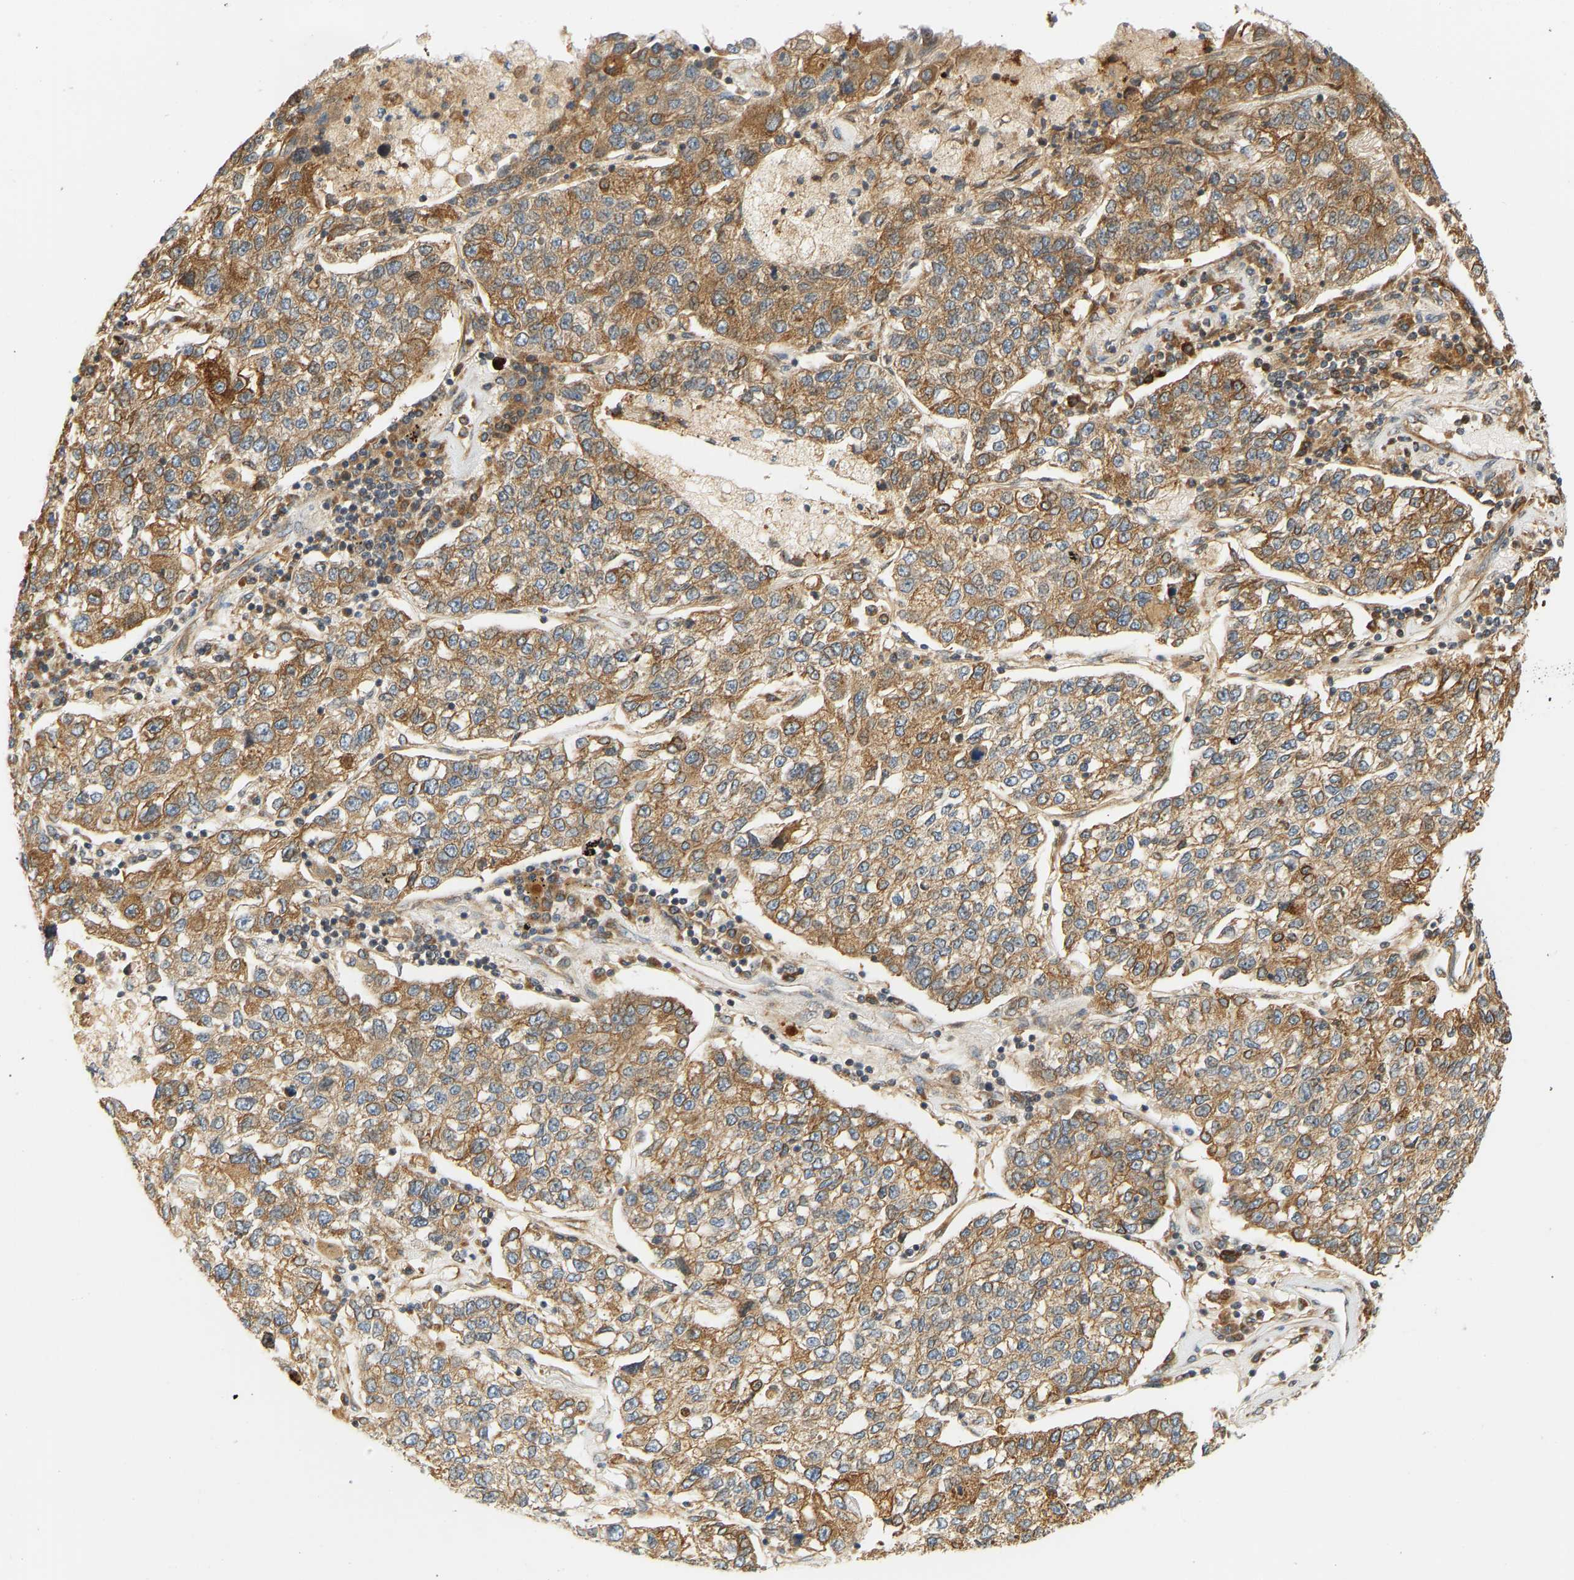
{"staining": {"intensity": "moderate", "quantity": ">75%", "location": "cytoplasmic/membranous"}, "tissue": "lung cancer", "cell_type": "Tumor cells", "image_type": "cancer", "snomed": [{"axis": "morphology", "description": "Adenocarcinoma, NOS"}, {"axis": "topography", "description": "Lung"}], "caption": "DAB (3,3'-diaminobenzidine) immunohistochemical staining of human lung cancer displays moderate cytoplasmic/membranous protein staining in about >75% of tumor cells.", "gene": "CEP57", "patient": {"sex": "male", "age": 49}}